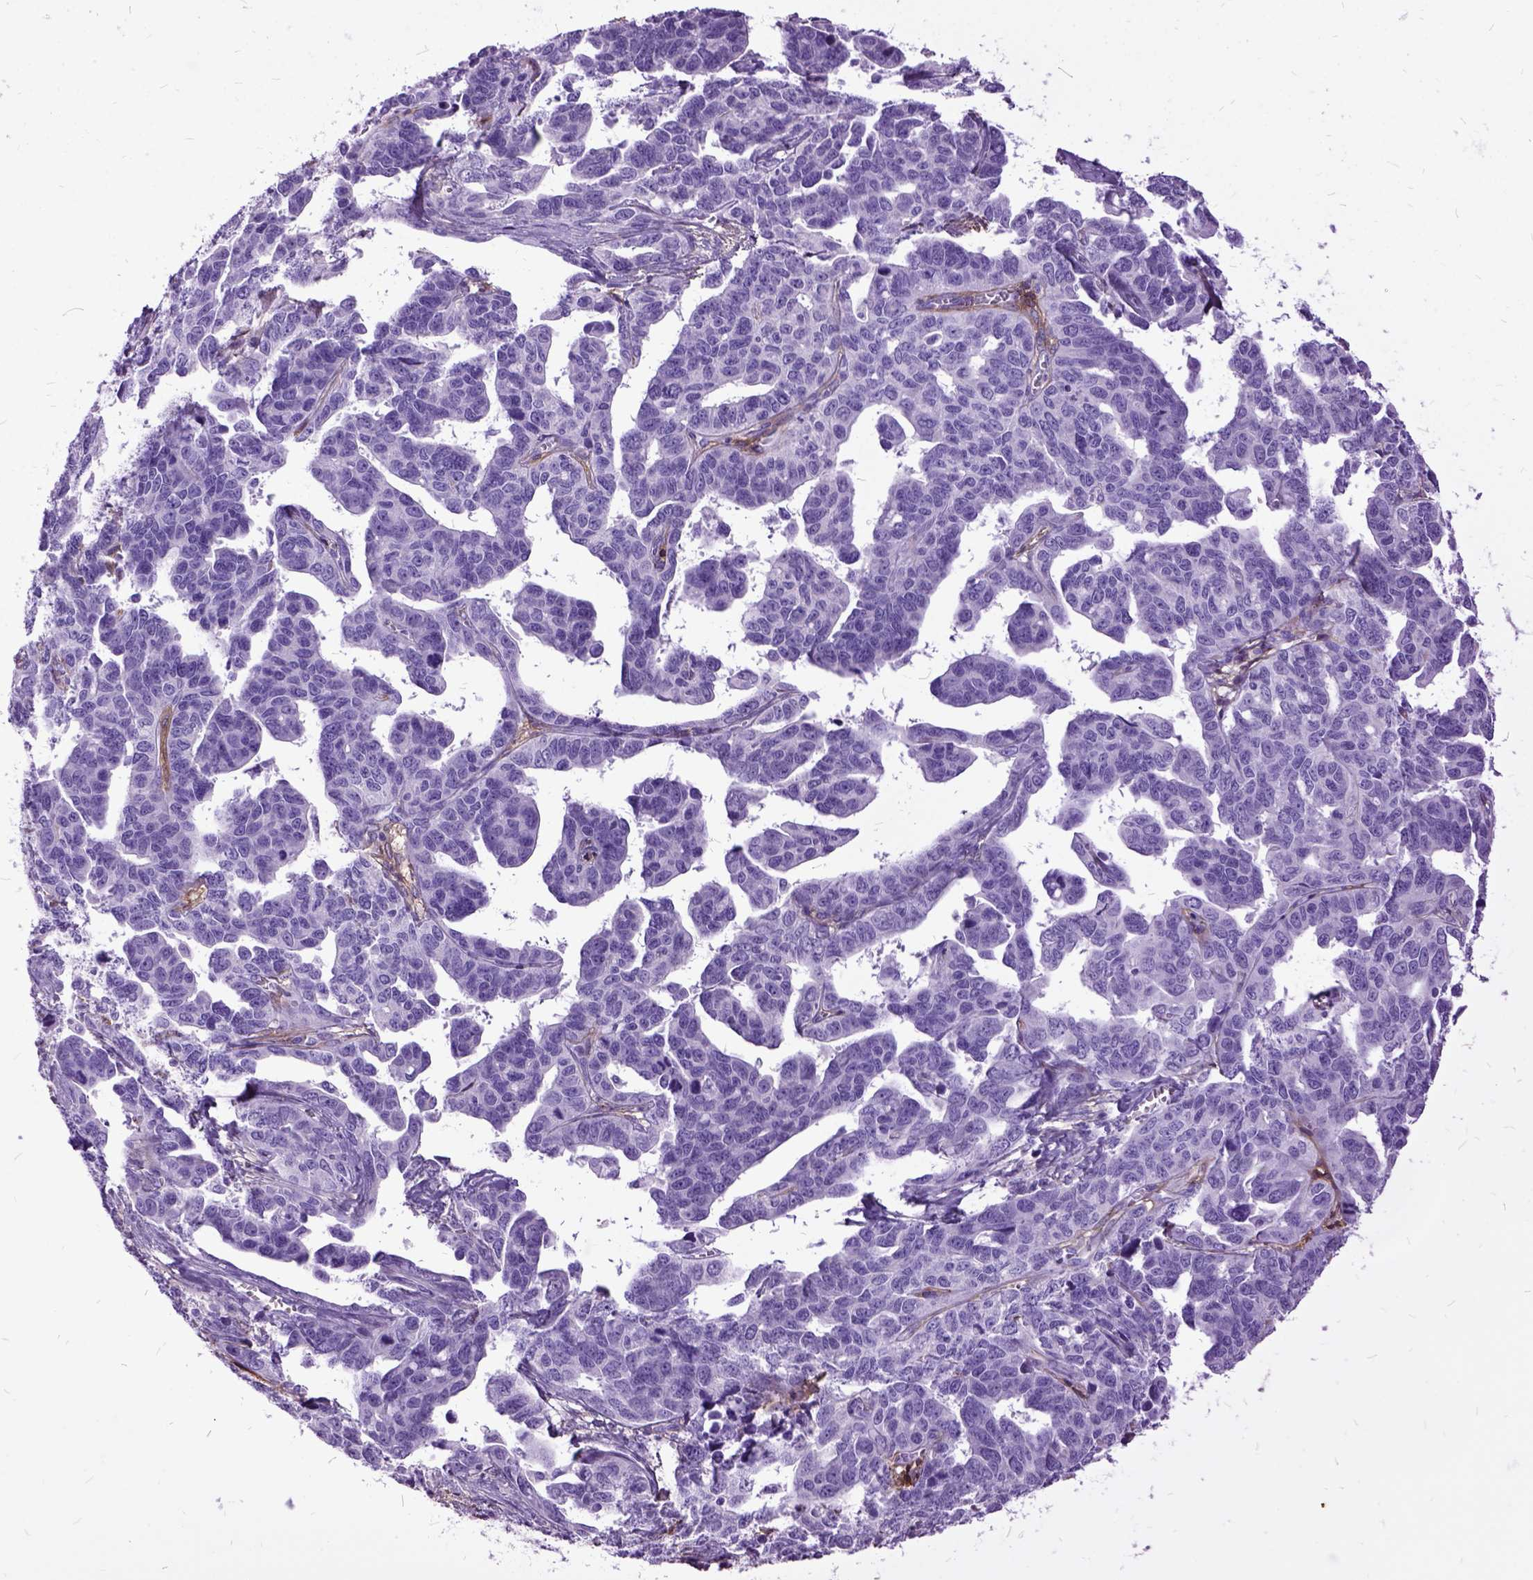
{"staining": {"intensity": "negative", "quantity": "none", "location": "none"}, "tissue": "ovarian cancer", "cell_type": "Tumor cells", "image_type": "cancer", "snomed": [{"axis": "morphology", "description": "Cystadenocarcinoma, serous, NOS"}, {"axis": "topography", "description": "Ovary"}], "caption": "DAB (3,3'-diaminobenzidine) immunohistochemical staining of human ovarian cancer reveals no significant staining in tumor cells. (DAB (3,3'-diaminobenzidine) immunohistochemistry, high magnification).", "gene": "MME", "patient": {"sex": "female", "age": 69}}